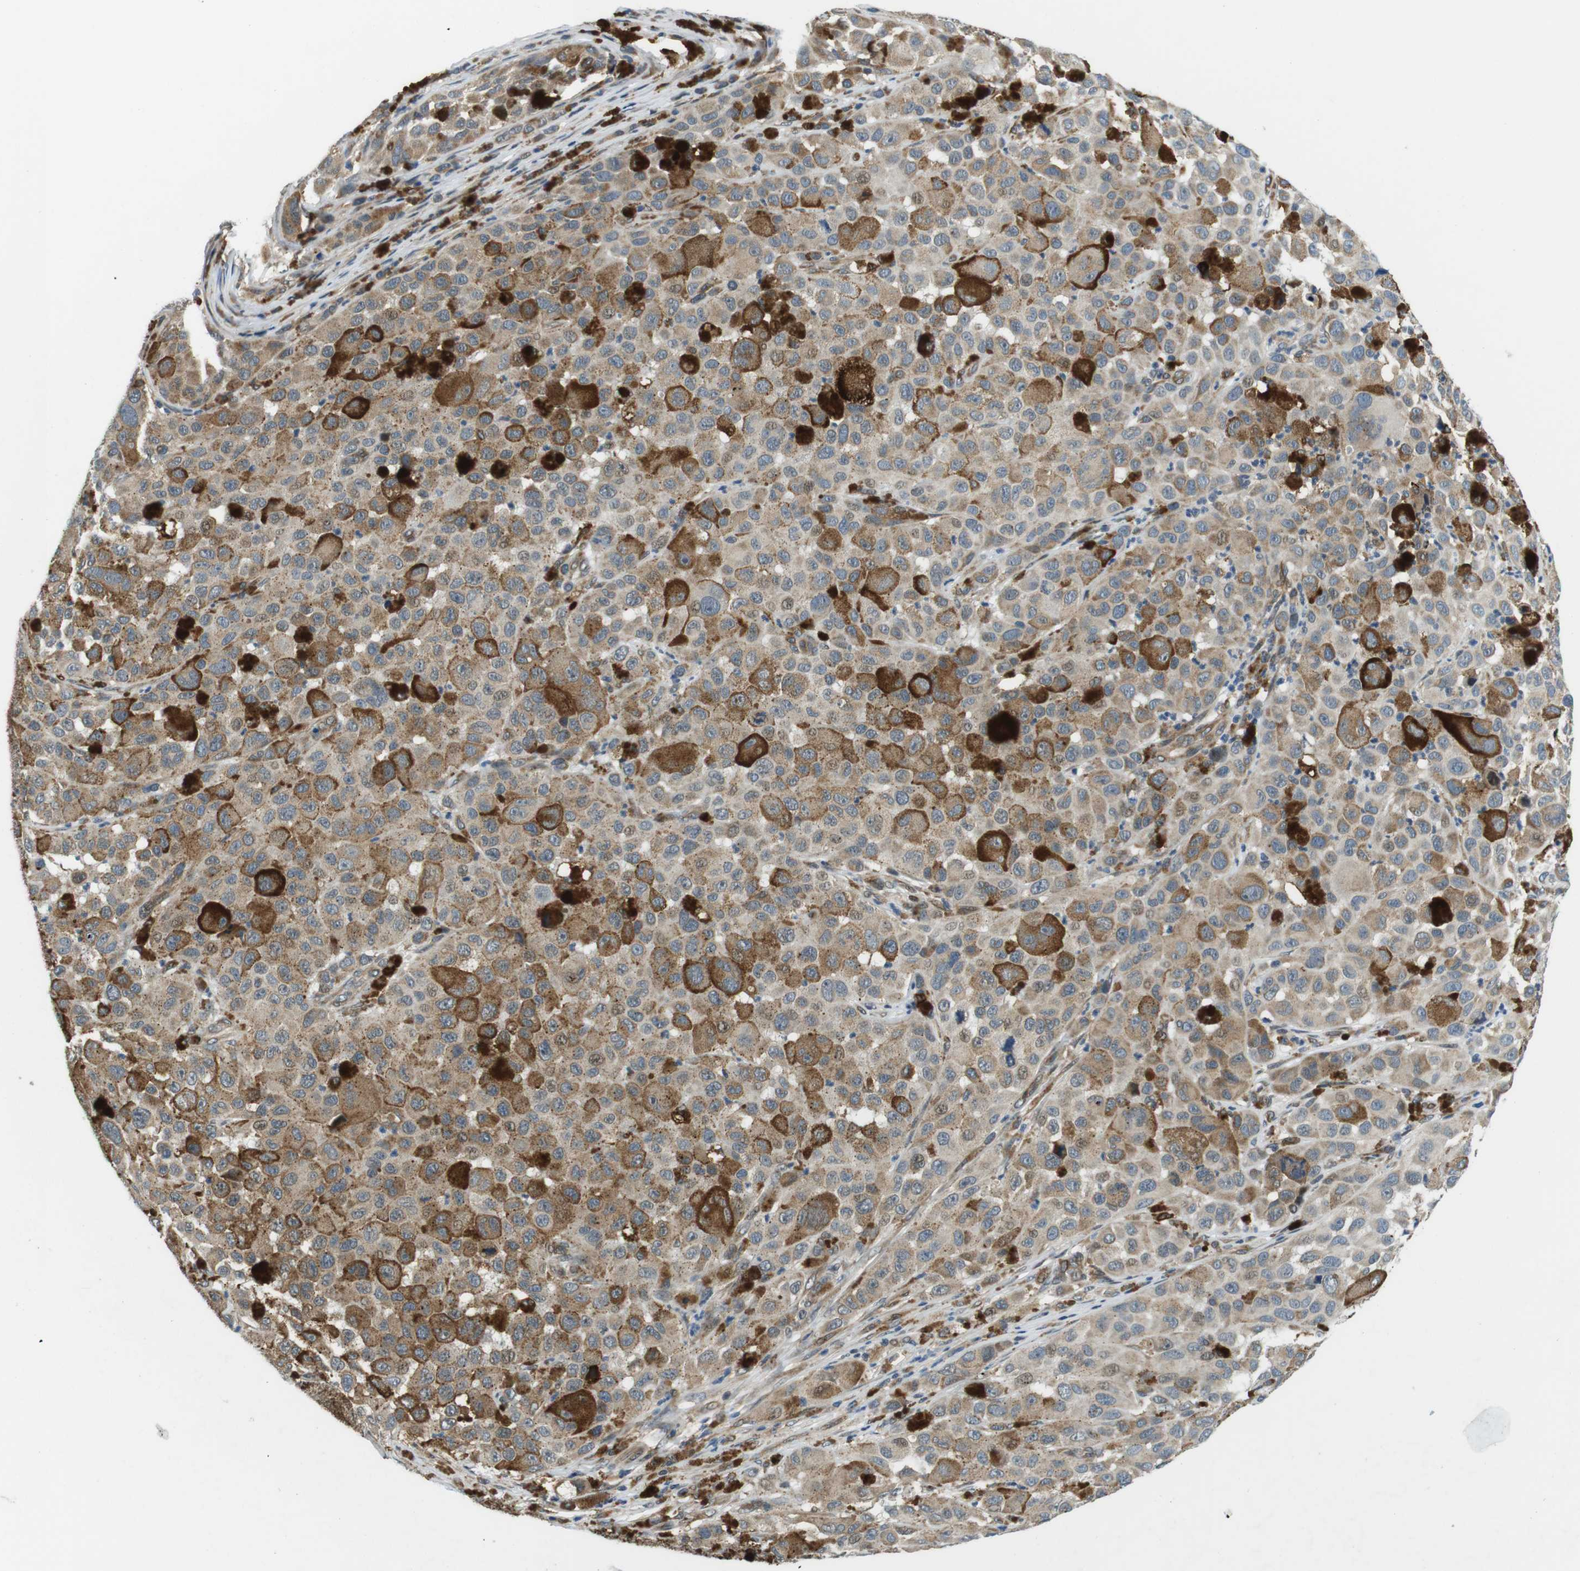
{"staining": {"intensity": "moderate", "quantity": "25%-75%", "location": "cytoplasmic/membranous"}, "tissue": "melanoma", "cell_type": "Tumor cells", "image_type": "cancer", "snomed": [{"axis": "morphology", "description": "Malignant melanoma, NOS"}, {"axis": "topography", "description": "Skin"}], "caption": "Melanoma stained with a protein marker demonstrates moderate staining in tumor cells.", "gene": "PALD1", "patient": {"sex": "male", "age": 96}}